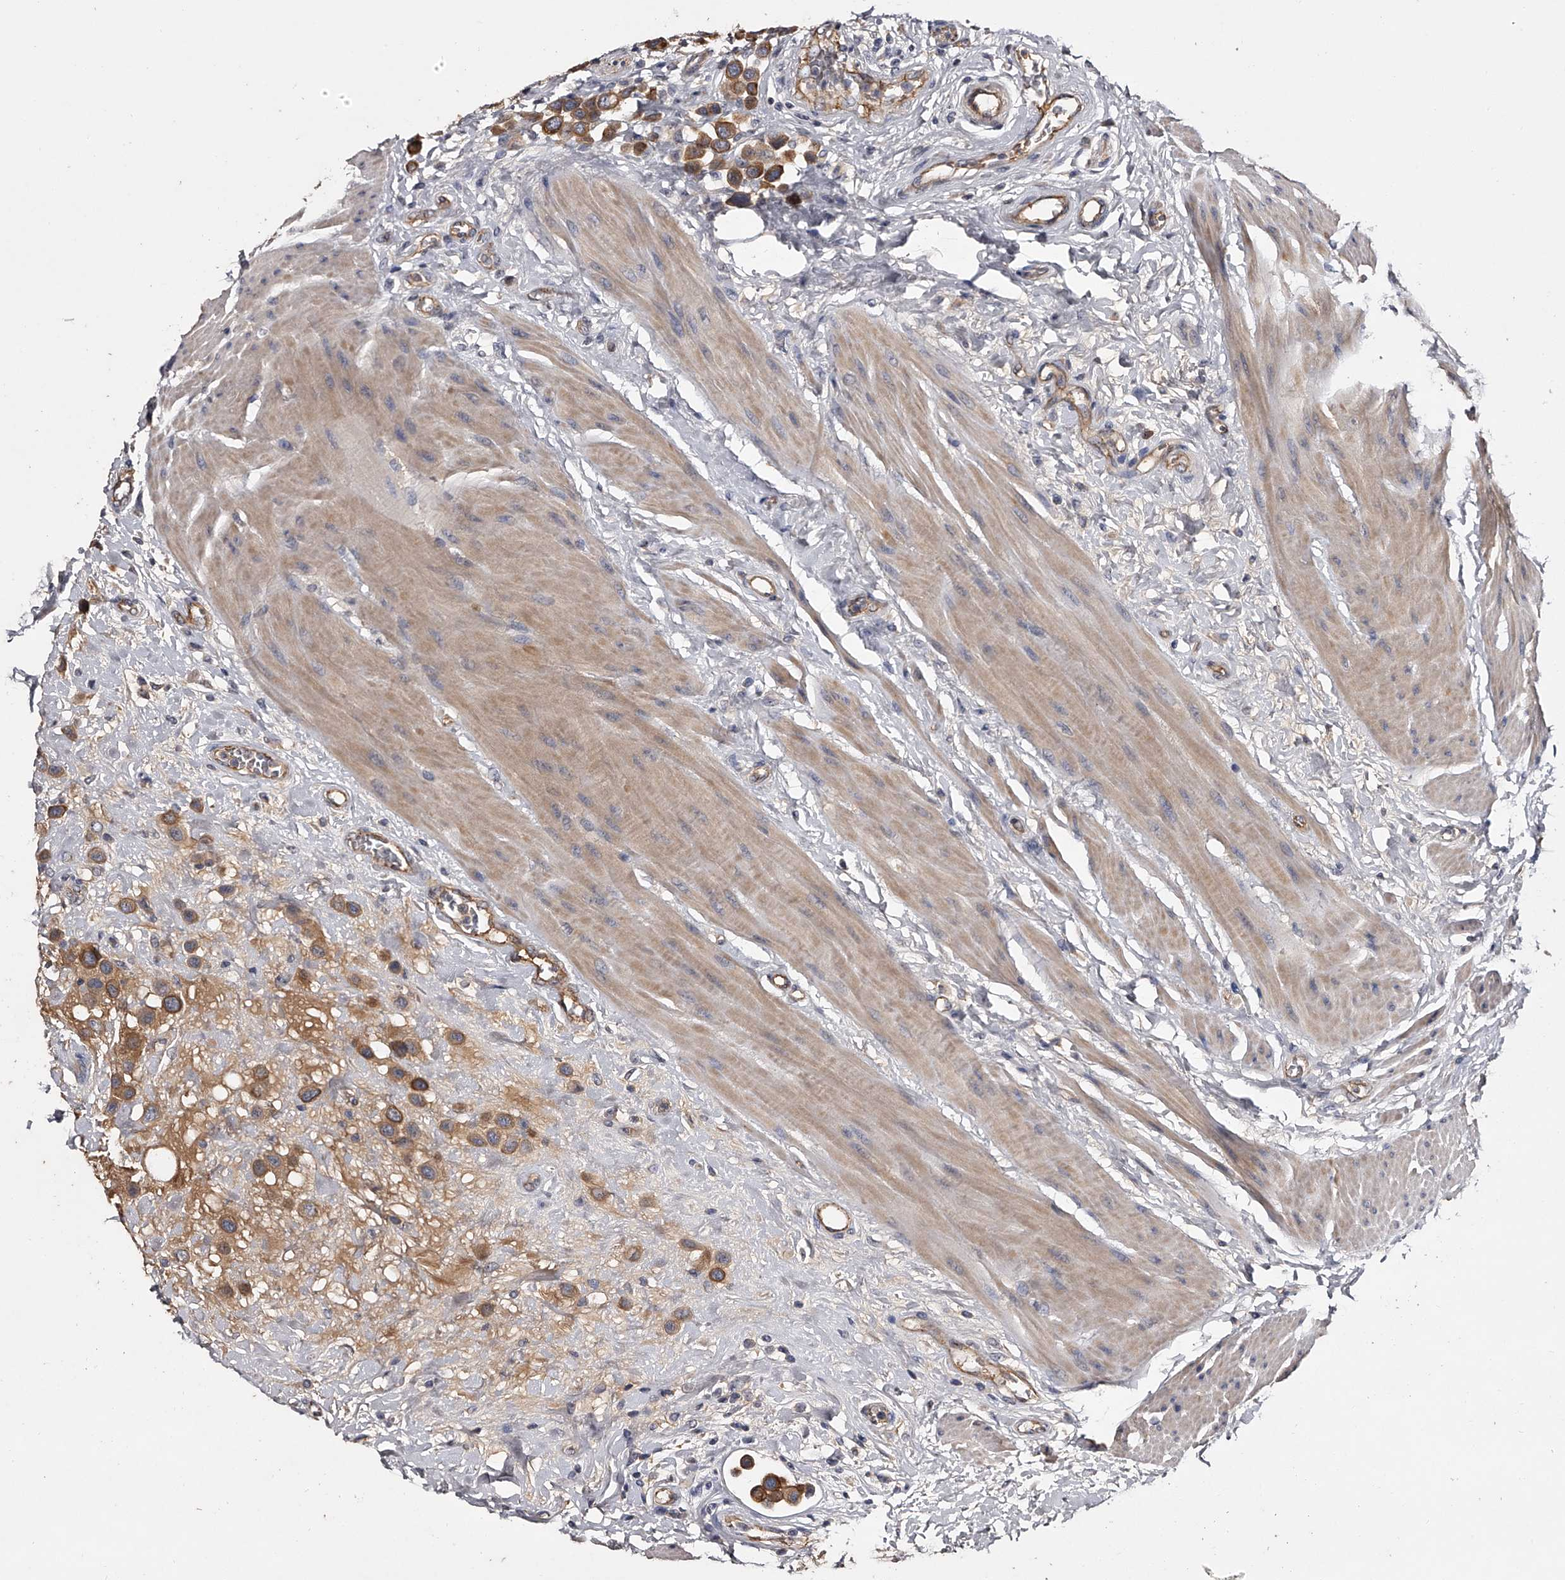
{"staining": {"intensity": "moderate", "quantity": ">75%", "location": "cytoplasmic/membranous"}, "tissue": "urothelial cancer", "cell_type": "Tumor cells", "image_type": "cancer", "snomed": [{"axis": "morphology", "description": "Urothelial carcinoma, High grade"}, {"axis": "topography", "description": "Urinary bladder"}], "caption": "Urothelial cancer was stained to show a protein in brown. There is medium levels of moderate cytoplasmic/membranous expression in about >75% of tumor cells. (DAB (3,3'-diaminobenzidine) IHC with brightfield microscopy, high magnification).", "gene": "MDN1", "patient": {"sex": "male", "age": 50}}